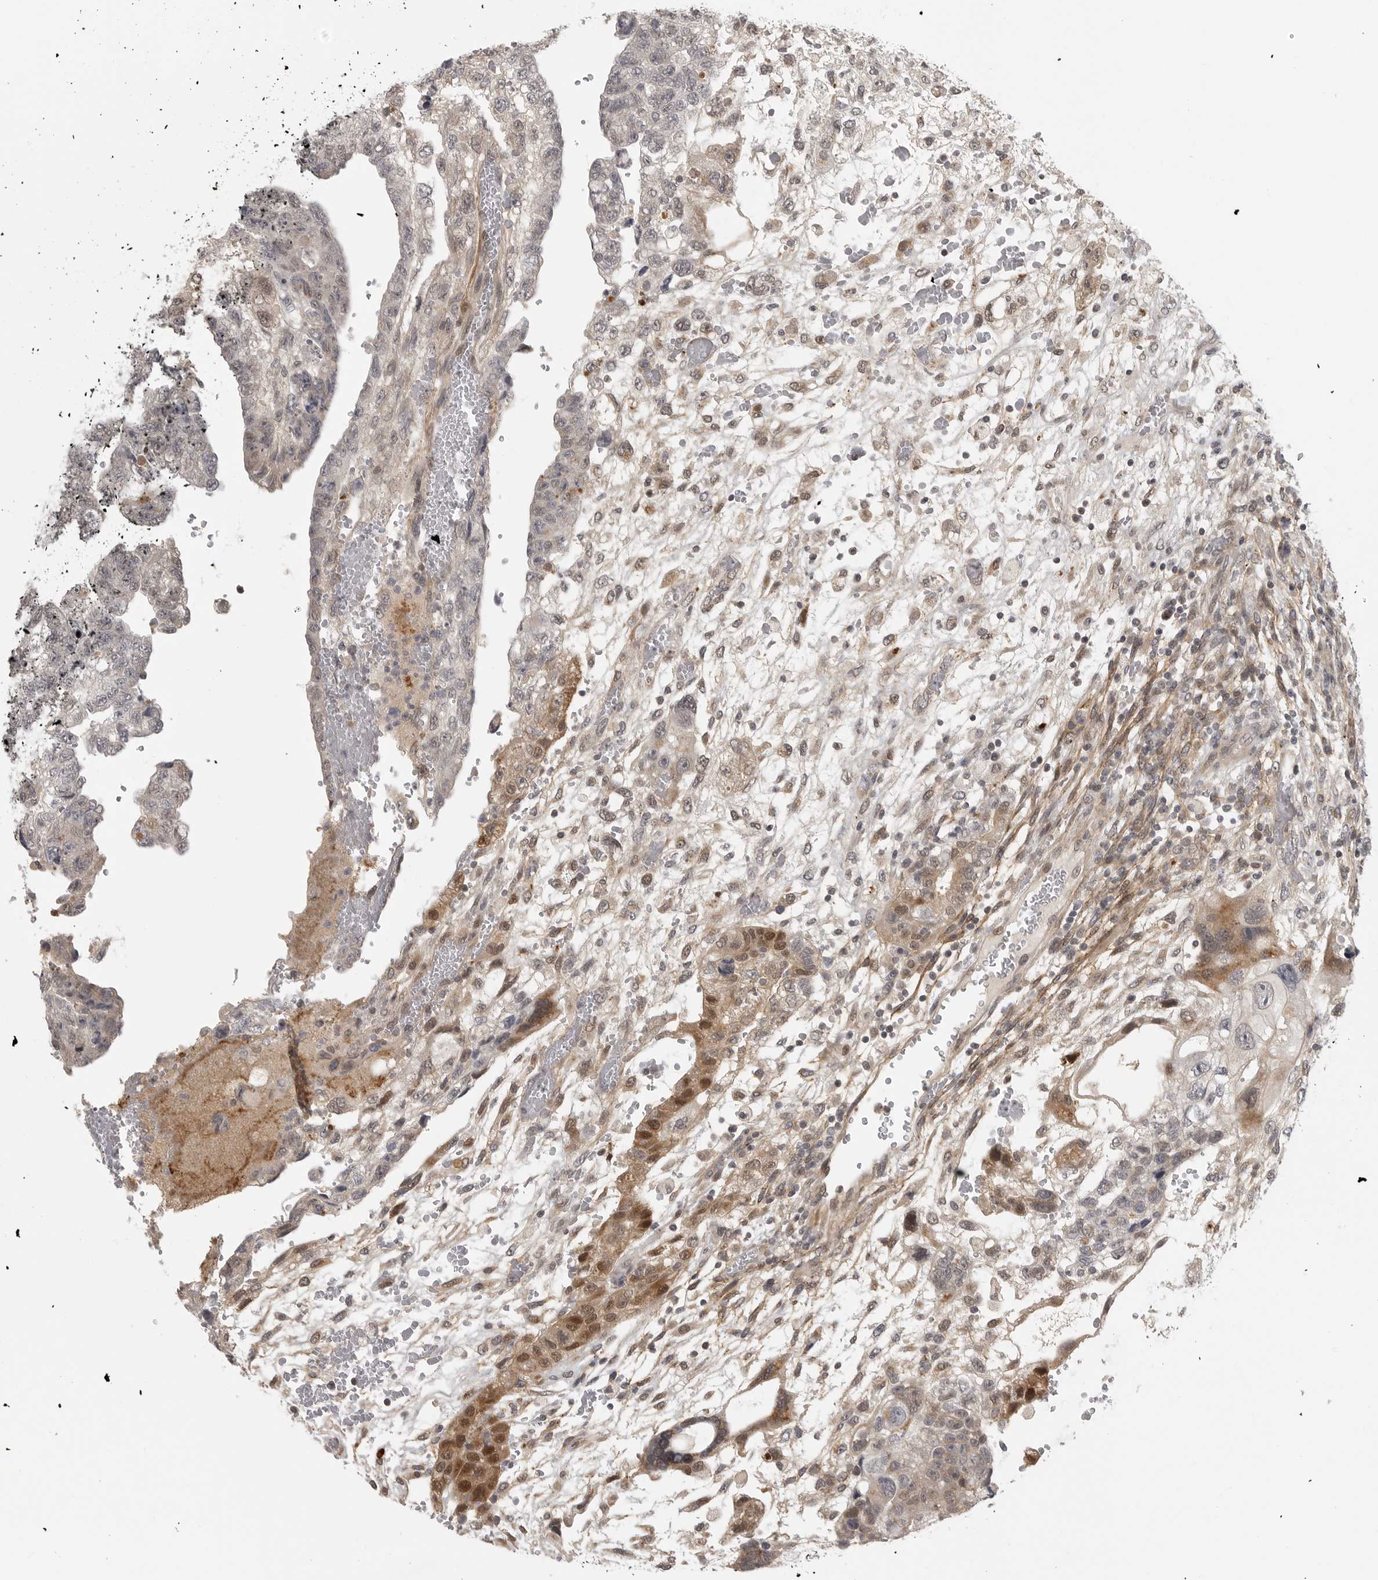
{"staining": {"intensity": "moderate", "quantity": "25%-75%", "location": "cytoplasmic/membranous,nuclear"}, "tissue": "testis cancer", "cell_type": "Tumor cells", "image_type": "cancer", "snomed": [{"axis": "morphology", "description": "Carcinoma, Embryonal, NOS"}, {"axis": "topography", "description": "Testis"}], "caption": "Immunohistochemistry (IHC) micrograph of human testis cancer stained for a protein (brown), which shows medium levels of moderate cytoplasmic/membranous and nuclear positivity in about 25%-75% of tumor cells.", "gene": "UROD", "patient": {"sex": "male", "age": 36}}